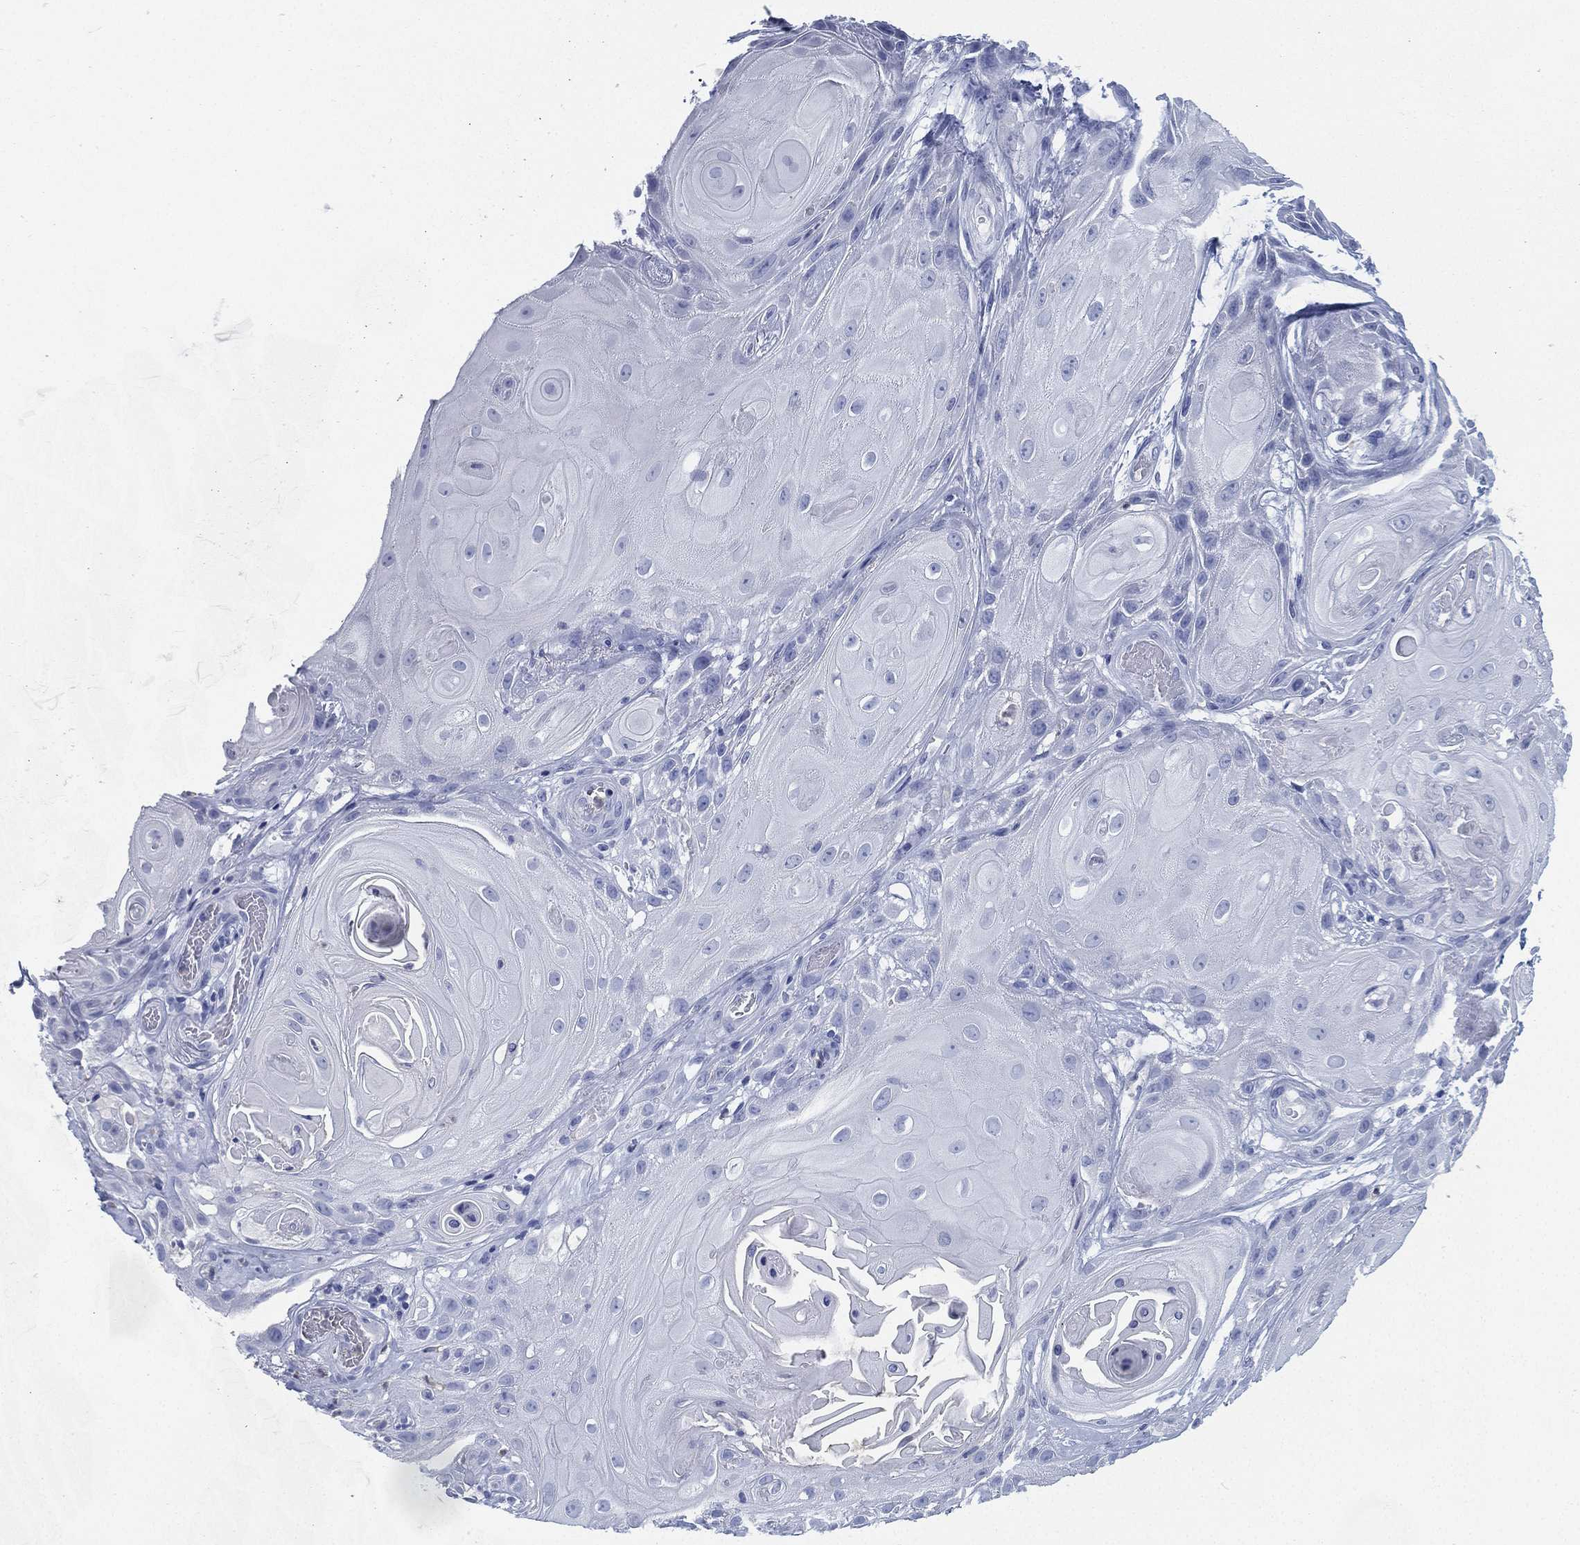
{"staining": {"intensity": "negative", "quantity": "none", "location": "none"}, "tissue": "skin cancer", "cell_type": "Tumor cells", "image_type": "cancer", "snomed": [{"axis": "morphology", "description": "Squamous cell carcinoma, NOS"}, {"axis": "topography", "description": "Skin"}], "caption": "This is an immunohistochemistry (IHC) image of squamous cell carcinoma (skin). There is no staining in tumor cells.", "gene": "DEFB121", "patient": {"sex": "male", "age": 62}}